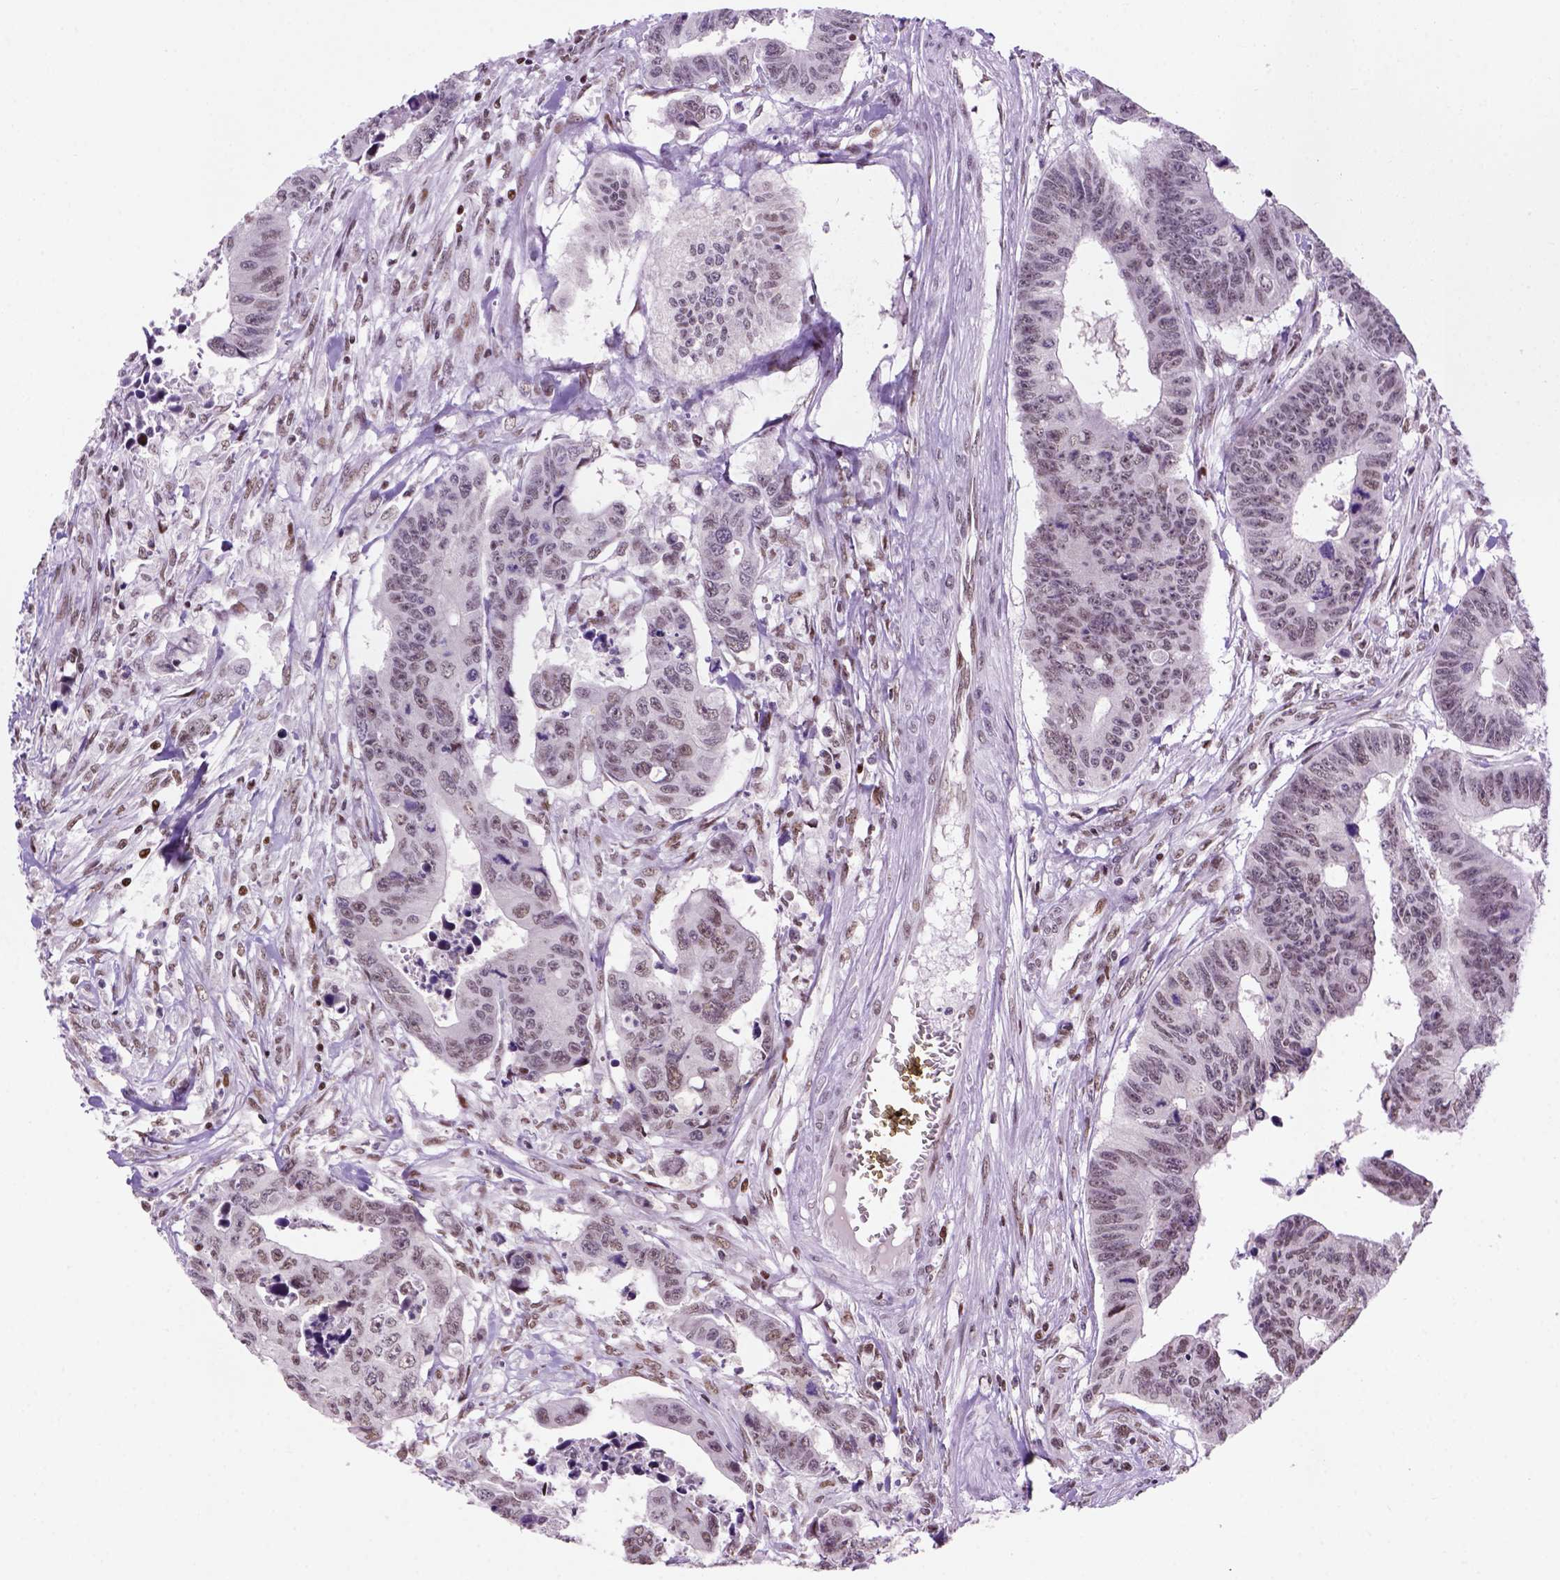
{"staining": {"intensity": "weak", "quantity": "<25%", "location": "nuclear"}, "tissue": "colorectal cancer", "cell_type": "Tumor cells", "image_type": "cancer", "snomed": [{"axis": "morphology", "description": "Adenocarcinoma, NOS"}, {"axis": "topography", "description": "Rectum"}], "caption": "This is an immunohistochemistry micrograph of colorectal adenocarcinoma. There is no staining in tumor cells.", "gene": "TBPL1", "patient": {"sex": "female", "age": 85}}